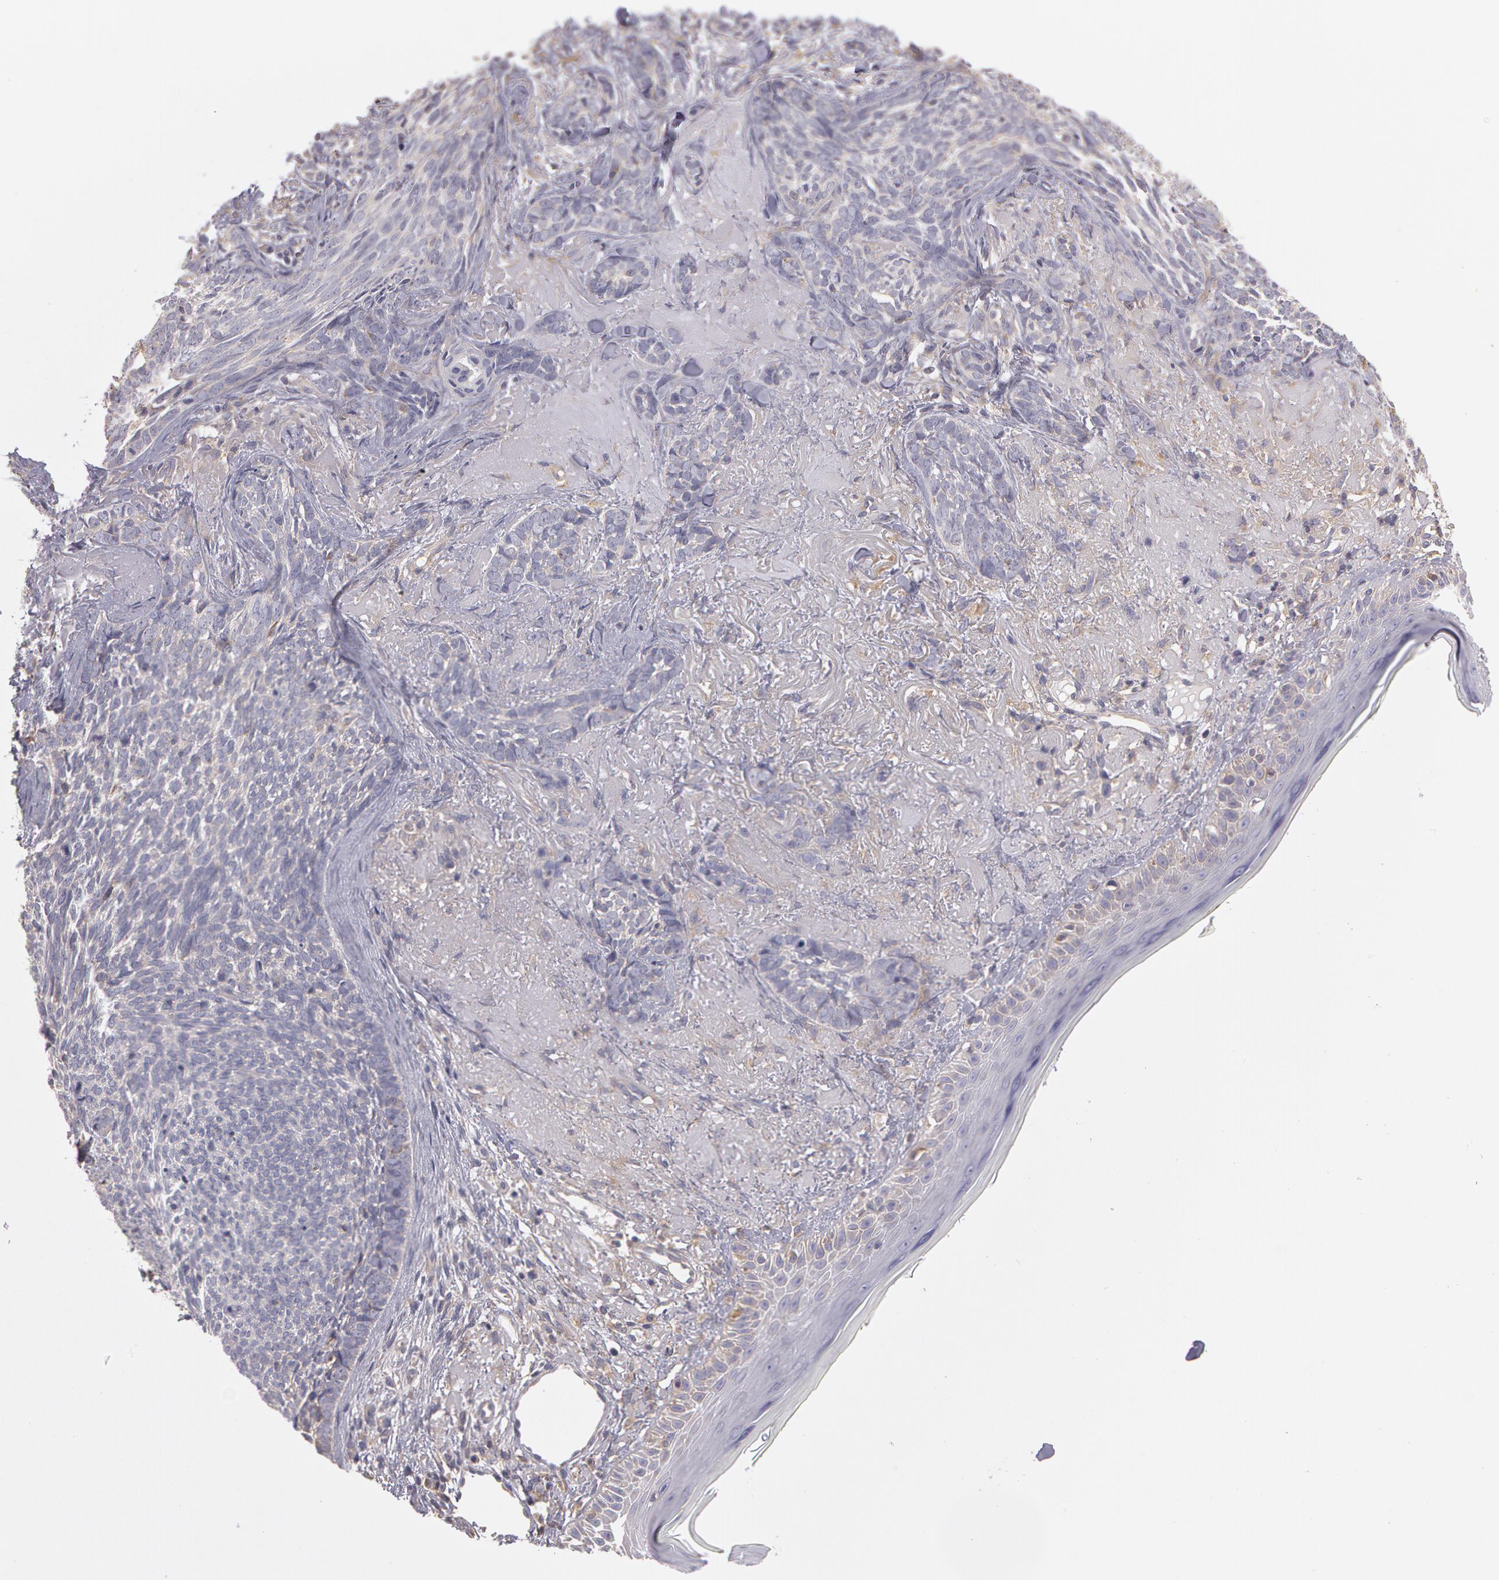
{"staining": {"intensity": "weak", "quantity": "<25%", "location": "cytoplasmic/membranous"}, "tissue": "skin cancer", "cell_type": "Tumor cells", "image_type": "cancer", "snomed": [{"axis": "morphology", "description": "Basal cell carcinoma"}, {"axis": "topography", "description": "Skin"}], "caption": "Basal cell carcinoma (skin) stained for a protein using immunohistochemistry (IHC) exhibits no staining tumor cells.", "gene": "NEK9", "patient": {"sex": "female", "age": 81}}